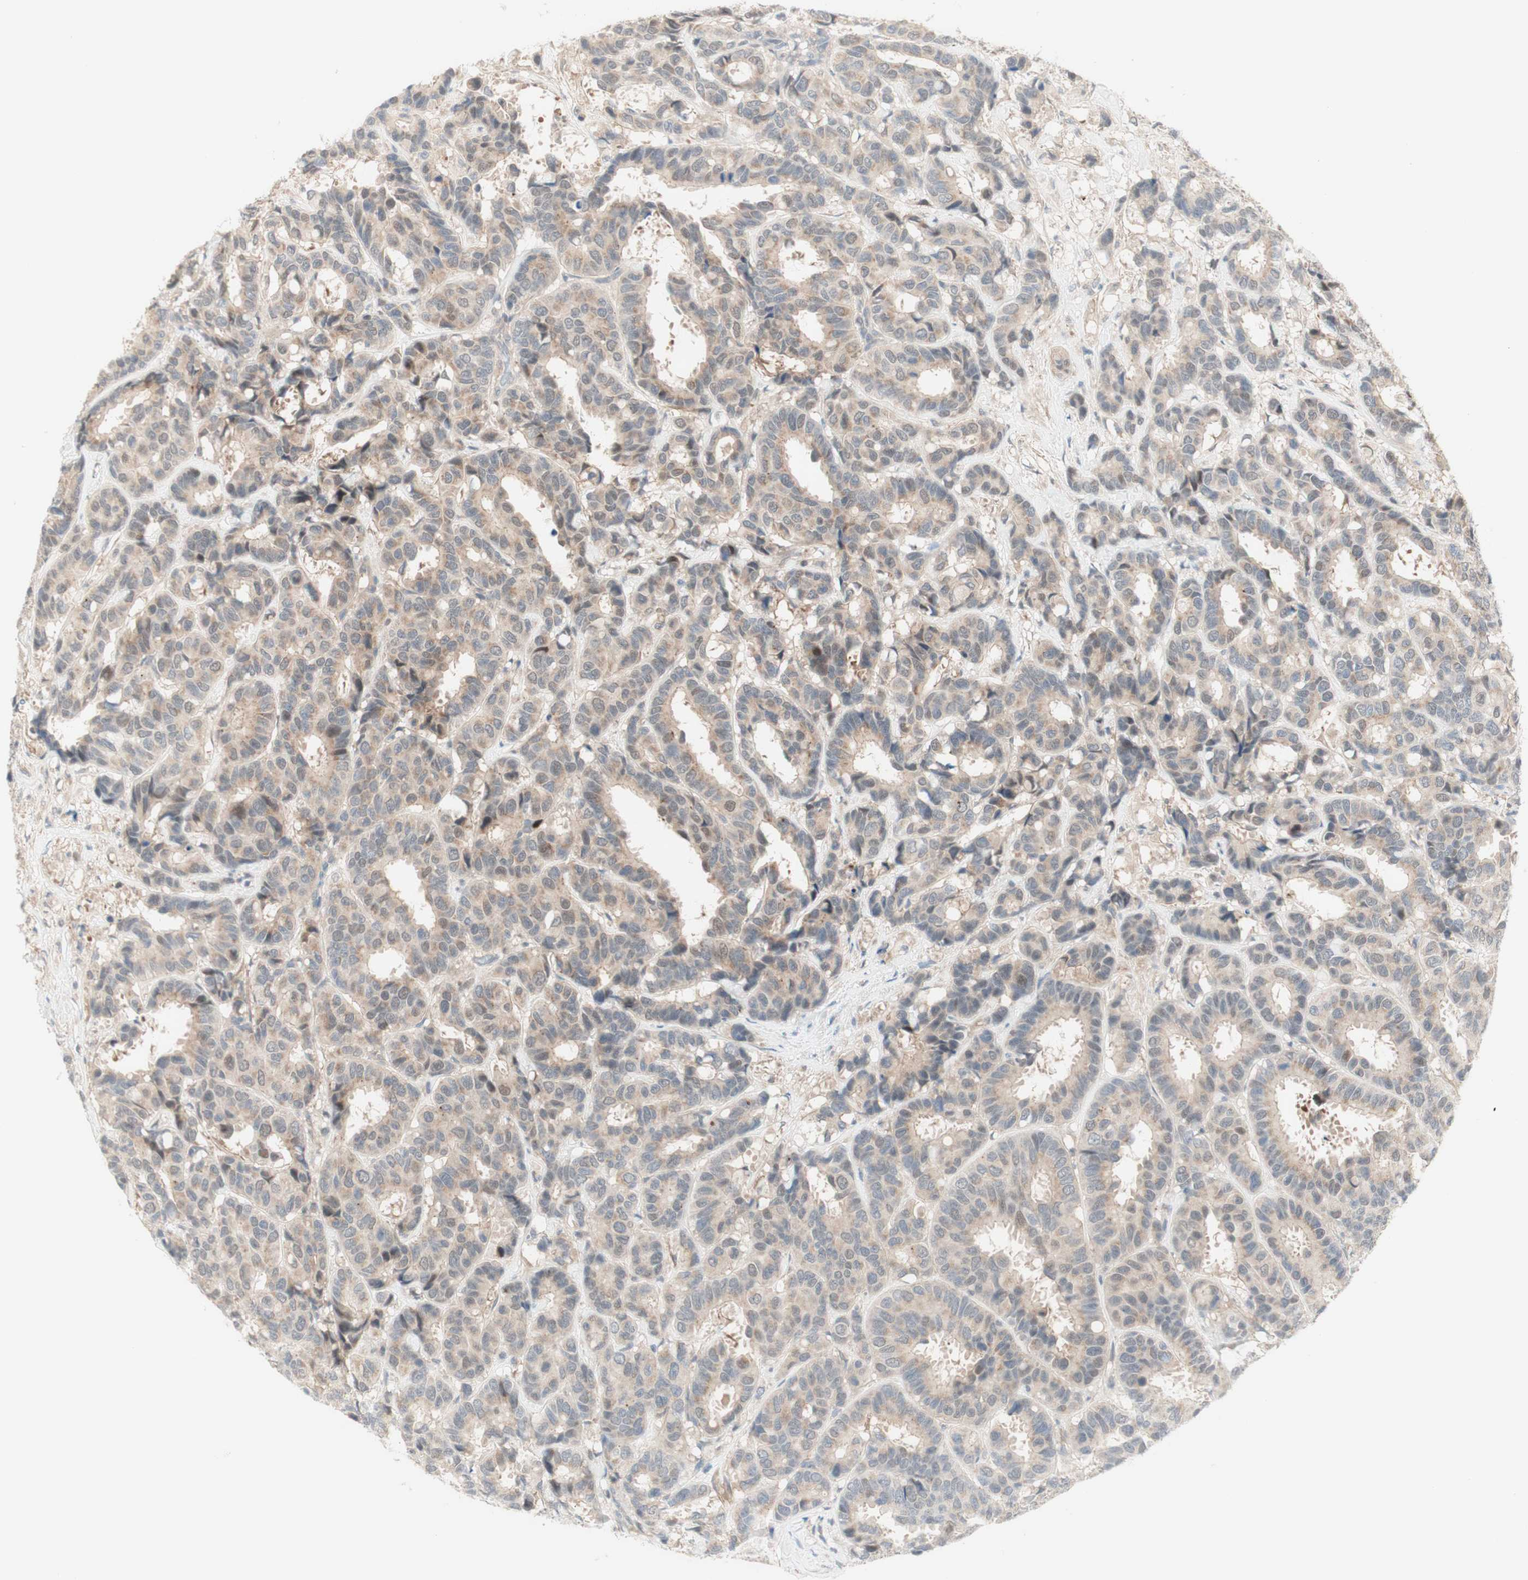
{"staining": {"intensity": "weak", "quantity": "25%-75%", "location": "cytoplasmic/membranous,nuclear"}, "tissue": "breast cancer", "cell_type": "Tumor cells", "image_type": "cancer", "snomed": [{"axis": "morphology", "description": "Duct carcinoma"}, {"axis": "topography", "description": "Breast"}], "caption": "Human invasive ductal carcinoma (breast) stained for a protein (brown) reveals weak cytoplasmic/membranous and nuclear positive staining in about 25%-75% of tumor cells.", "gene": "RFNG", "patient": {"sex": "female", "age": 87}}